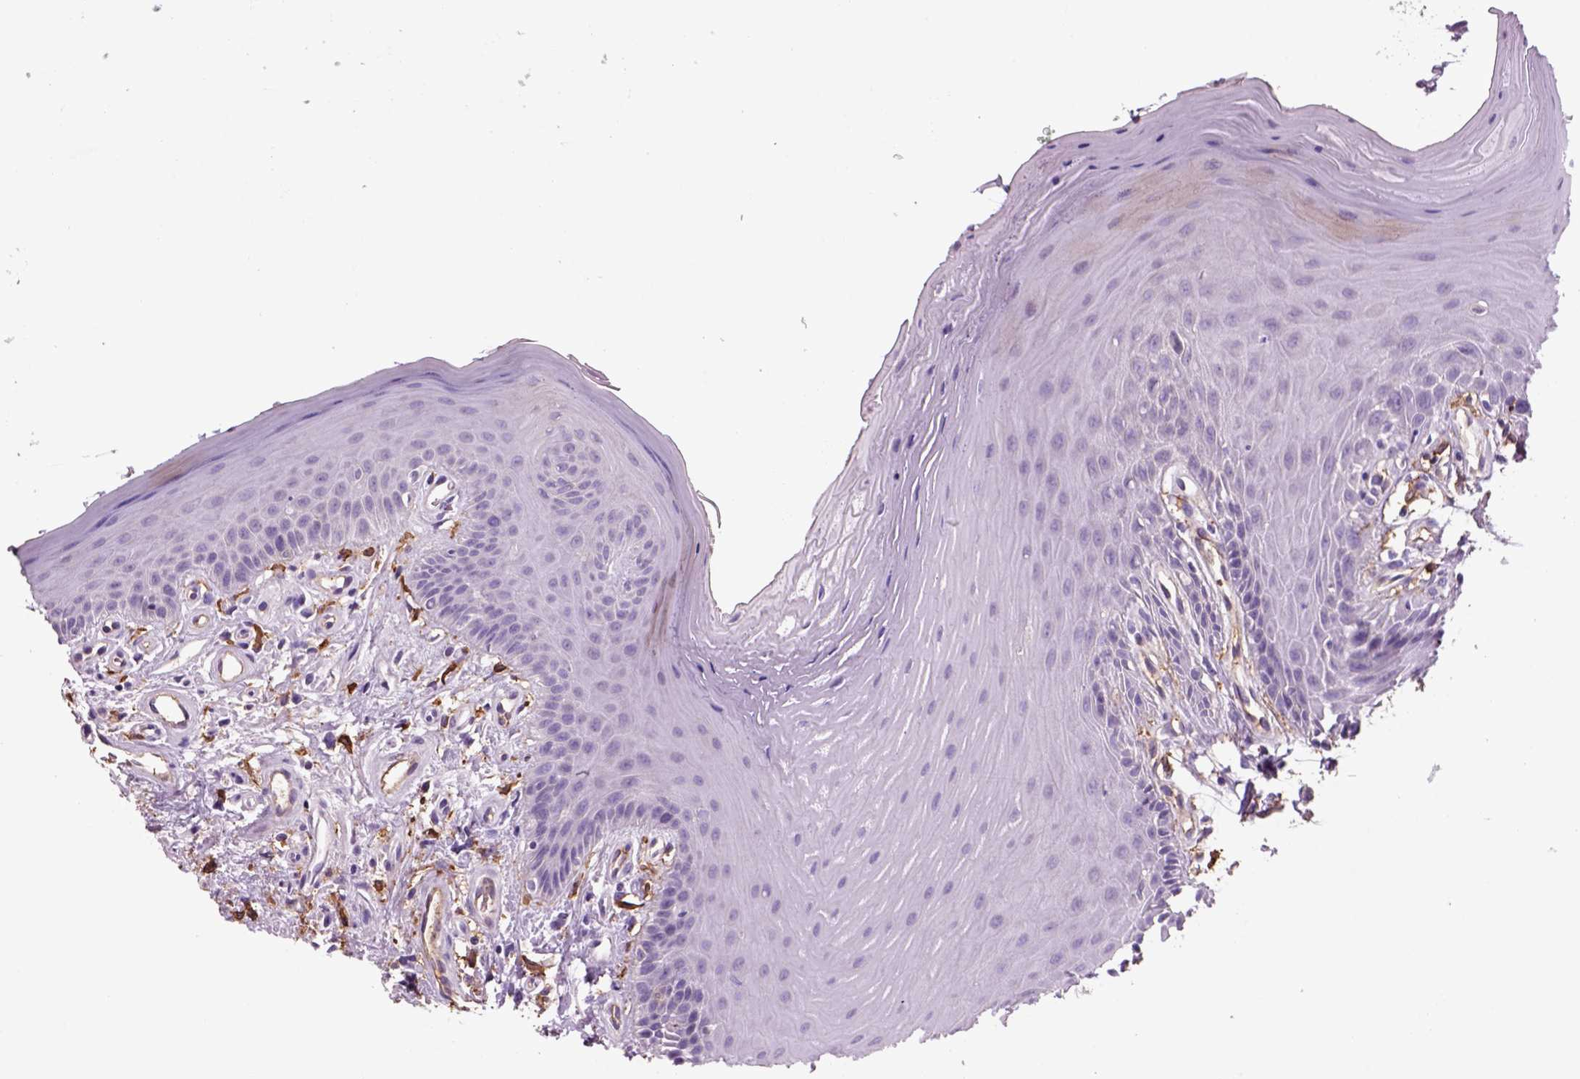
{"staining": {"intensity": "negative", "quantity": "none", "location": "none"}, "tissue": "oral mucosa", "cell_type": "Squamous epithelial cells", "image_type": "normal", "snomed": [{"axis": "morphology", "description": "Normal tissue, NOS"}, {"axis": "morphology", "description": "Normal morphology"}, {"axis": "topography", "description": "Oral tissue"}], "caption": "Immunohistochemistry (IHC) of benign oral mucosa exhibits no positivity in squamous epithelial cells.", "gene": "CD14", "patient": {"sex": "female", "age": 76}}